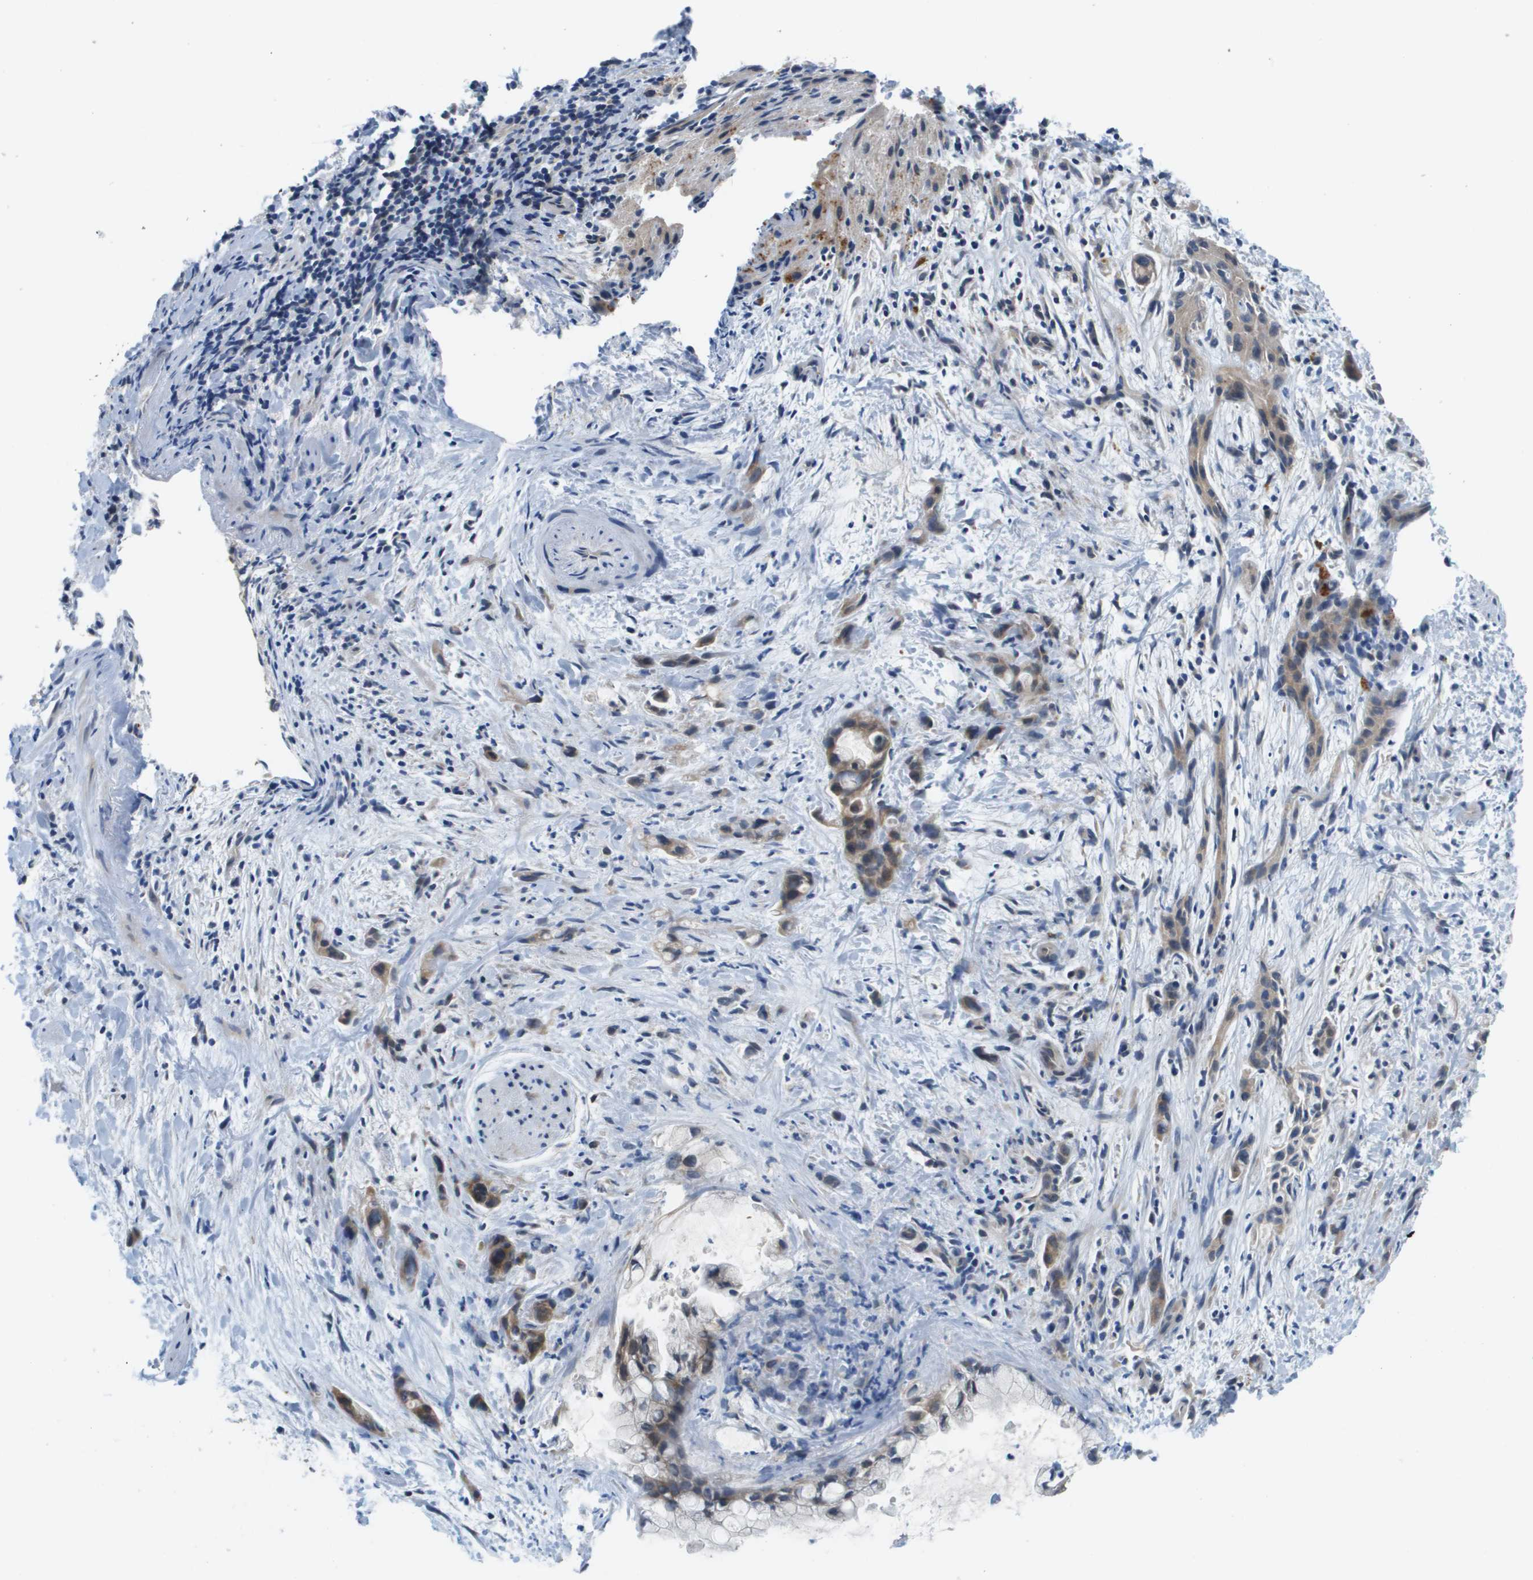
{"staining": {"intensity": "moderate", "quantity": ">75%", "location": "cytoplasmic/membranous"}, "tissue": "liver cancer", "cell_type": "Tumor cells", "image_type": "cancer", "snomed": [{"axis": "morphology", "description": "Cholangiocarcinoma"}, {"axis": "topography", "description": "Liver"}], "caption": "Immunohistochemistry (DAB) staining of cholangiocarcinoma (liver) exhibits moderate cytoplasmic/membranous protein staining in approximately >75% of tumor cells.", "gene": "SLC25A20", "patient": {"sex": "female", "age": 72}}